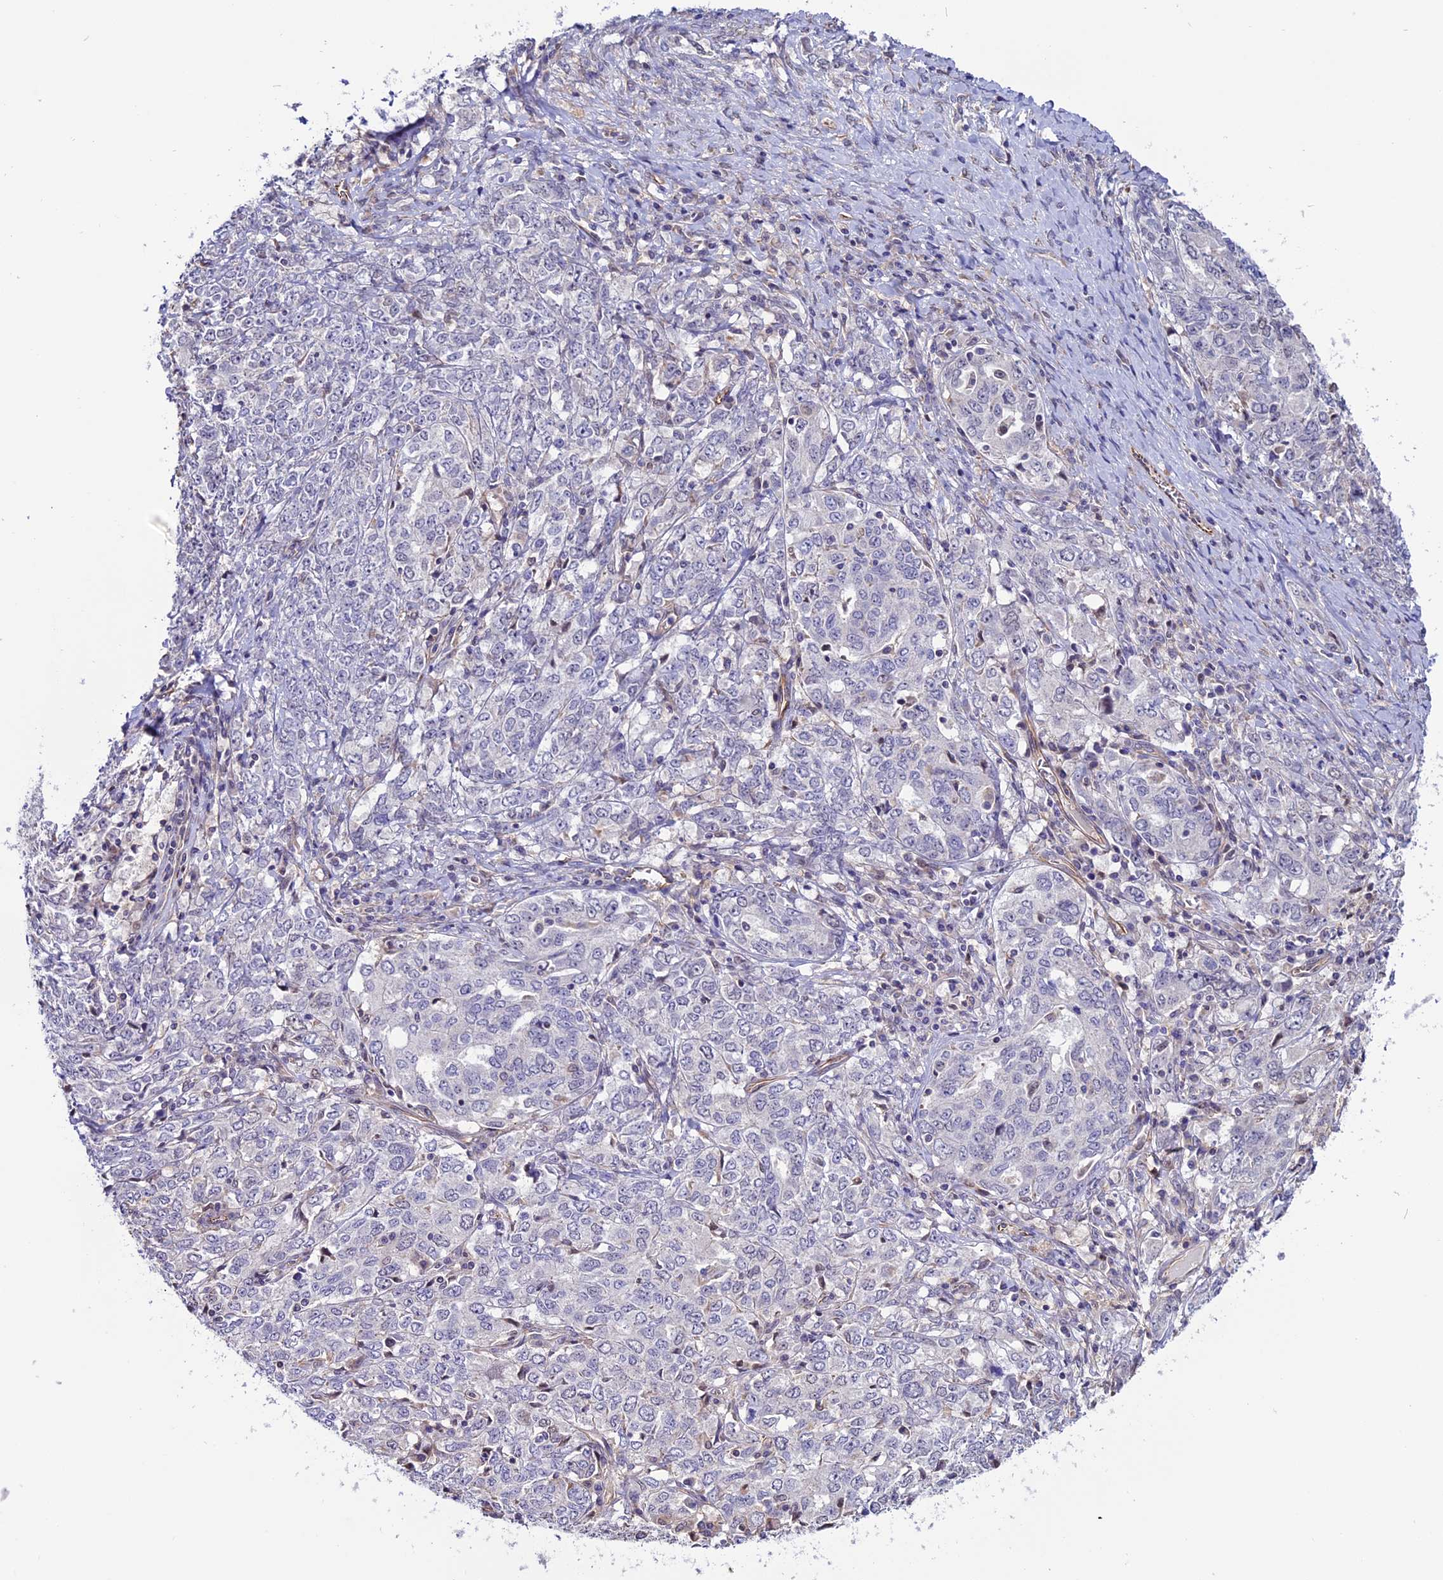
{"staining": {"intensity": "negative", "quantity": "none", "location": "none"}, "tissue": "ovarian cancer", "cell_type": "Tumor cells", "image_type": "cancer", "snomed": [{"axis": "morphology", "description": "Carcinoma, endometroid"}, {"axis": "topography", "description": "Ovary"}], "caption": "High power microscopy micrograph of an immunohistochemistry (IHC) micrograph of ovarian endometroid carcinoma, revealing no significant expression in tumor cells.", "gene": "PDILT", "patient": {"sex": "female", "age": 62}}